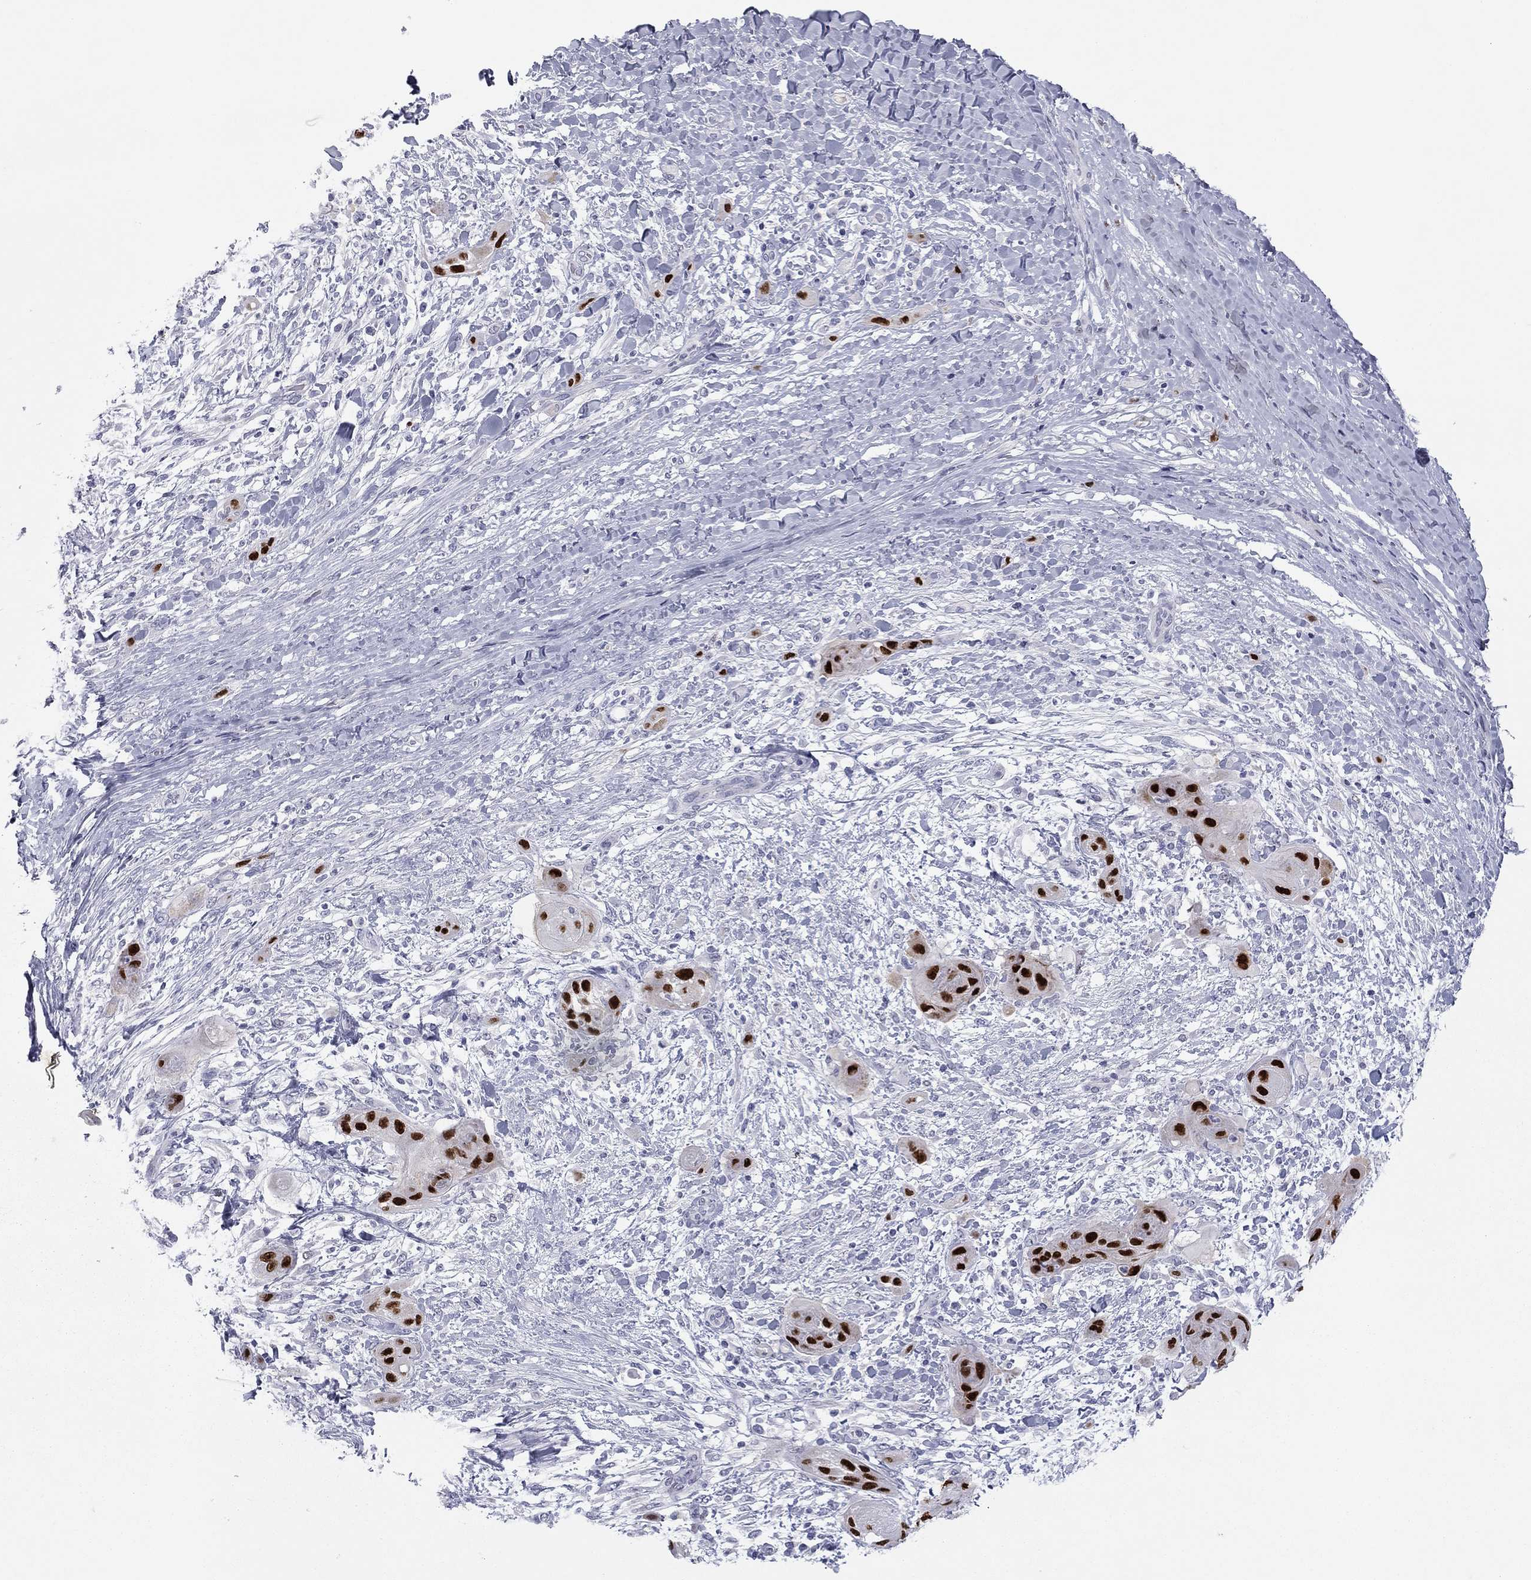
{"staining": {"intensity": "strong", "quantity": ">75%", "location": "nuclear"}, "tissue": "skin cancer", "cell_type": "Tumor cells", "image_type": "cancer", "snomed": [{"axis": "morphology", "description": "Squamous cell carcinoma, NOS"}, {"axis": "topography", "description": "Skin"}], "caption": "Immunohistochemical staining of squamous cell carcinoma (skin) demonstrates high levels of strong nuclear expression in about >75% of tumor cells.", "gene": "TFAP2B", "patient": {"sex": "male", "age": 62}}